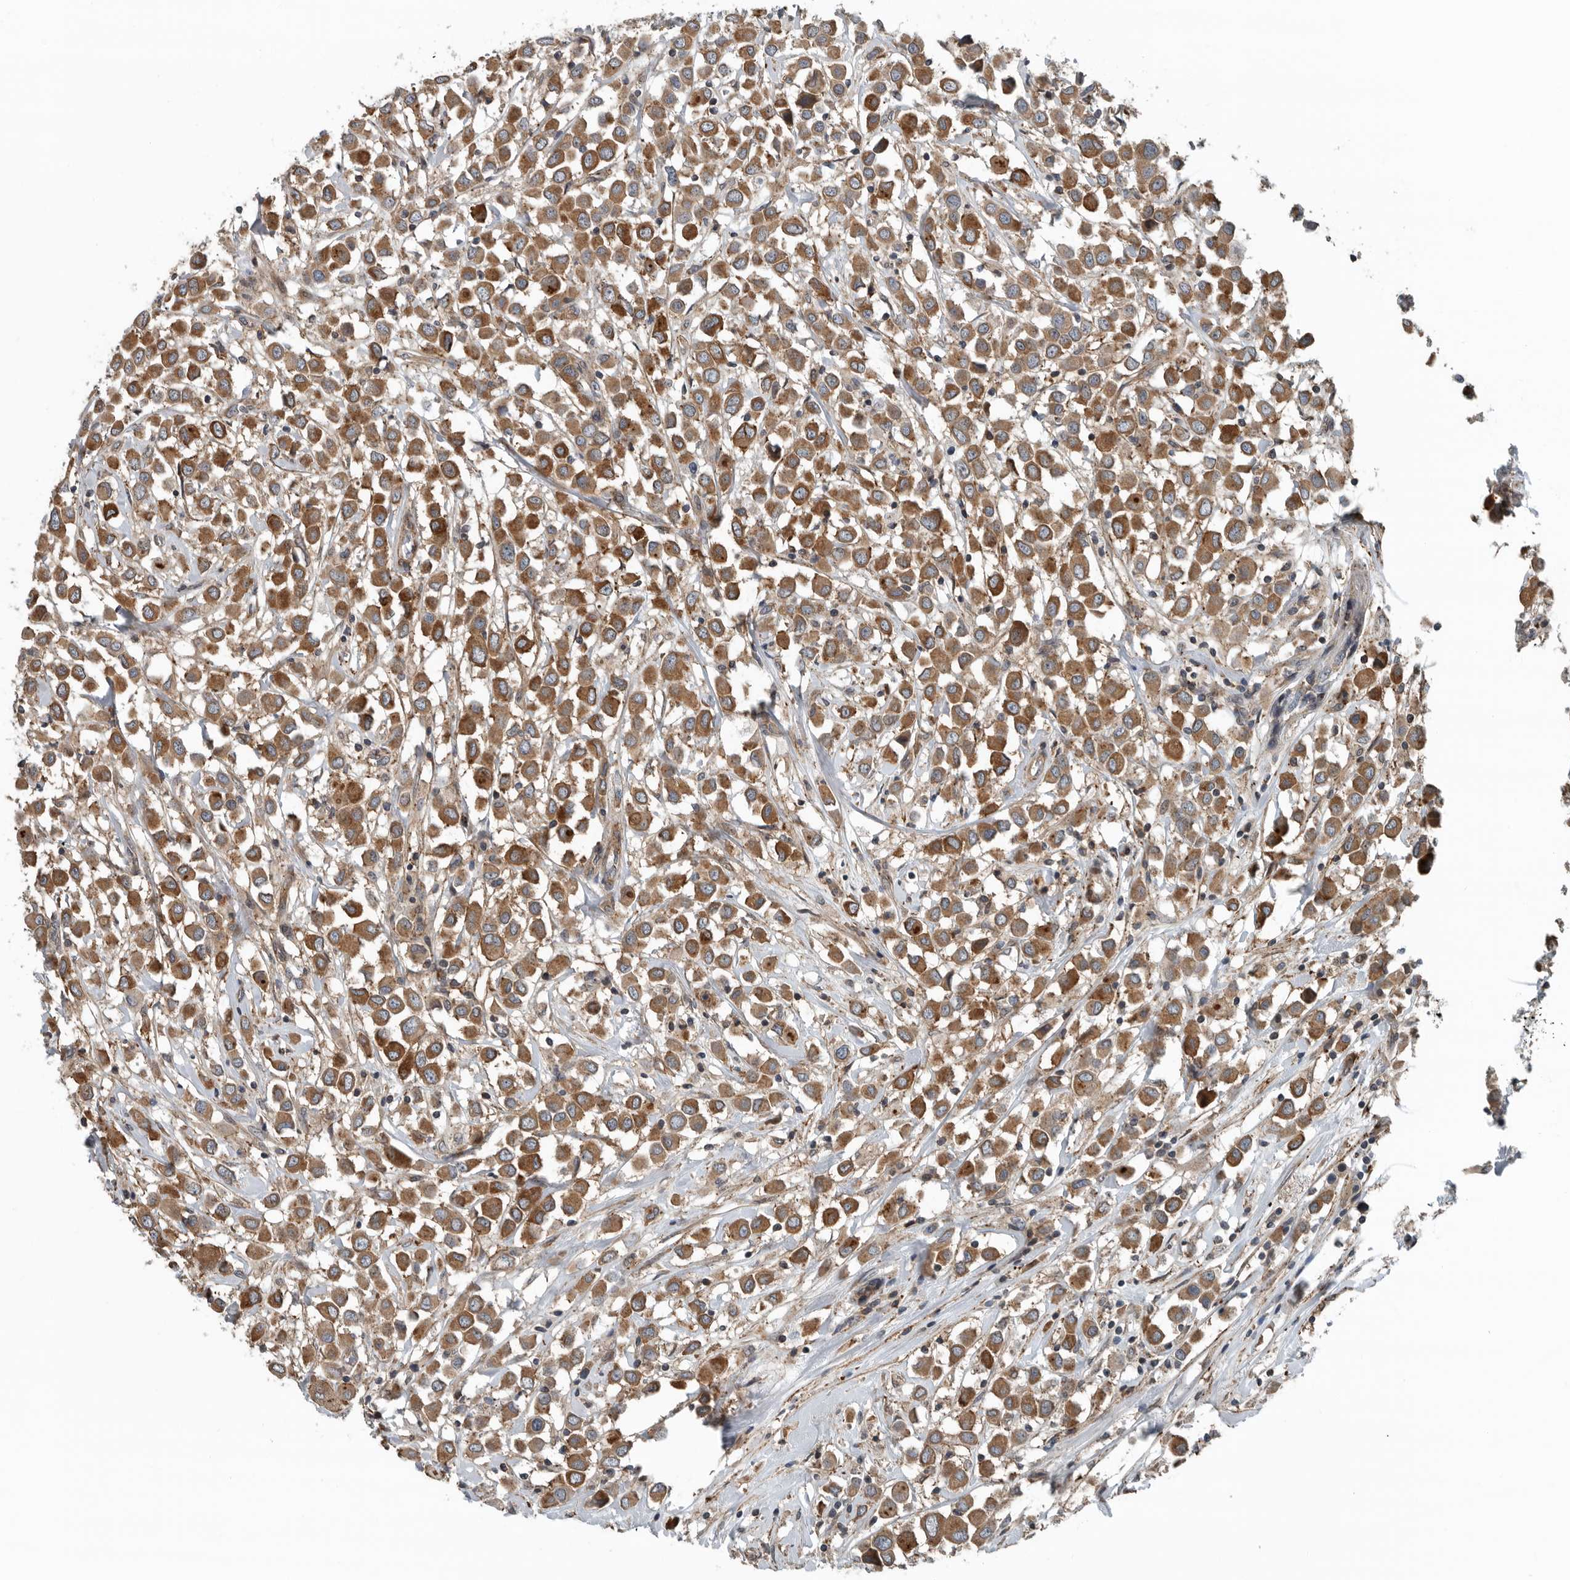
{"staining": {"intensity": "strong", "quantity": ">75%", "location": "cytoplasmic/membranous"}, "tissue": "breast cancer", "cell_type": "Tumor cells", "image_type": "cancer", "snomed": [{"axis": "morphology", "description": "Duct carcinoma"}, {"axis": "topography", "description": "Breast"}], "caption": "Immunohistochemistry of human breast cancer demonstrates high levels of strong cytoplasmic/membranous staining in approximately >75% of tumor cells.", "gene": "AMFR", "patient": {"sex": "female", "age": 61}}